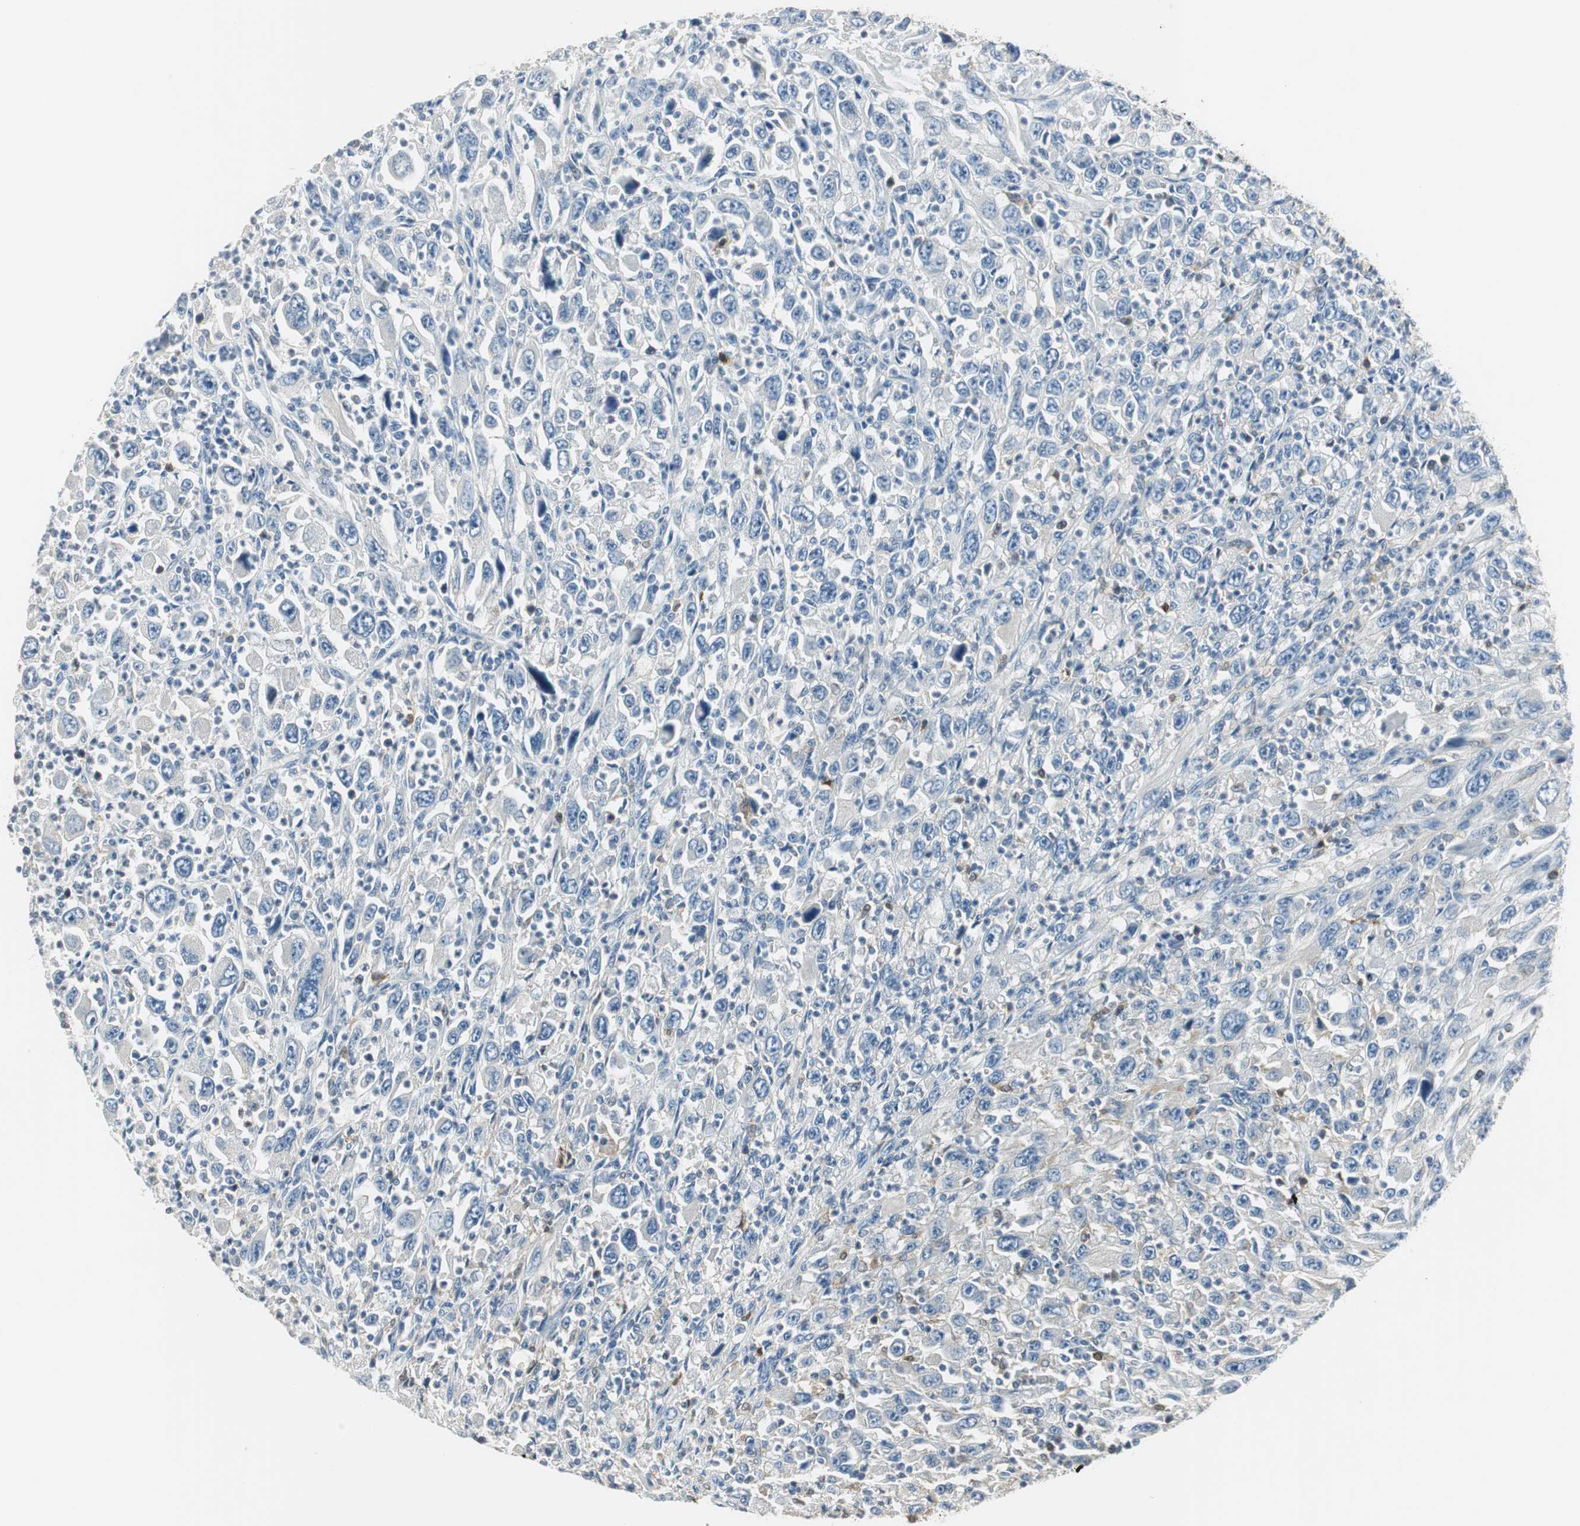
{"staining": {"intensity": "negative", "quantity": "none", "location": "none"}, "tissue": "melanoma", "cell_type": "Tumor cells", "image_type": "cancer", "snomed": [{"axis": "morphology", "description": "Malignant melanoma, Metastatic site"}, {"axis": "topography", "description": "Skin"}], "caption": "A high-resolution image shows IHC staining of malignant melanoma (metastatic site), which reveals no significant expression in tumor cells.", "gene": "MSTO1", "patient": {"sex": "female", "age": 56}}